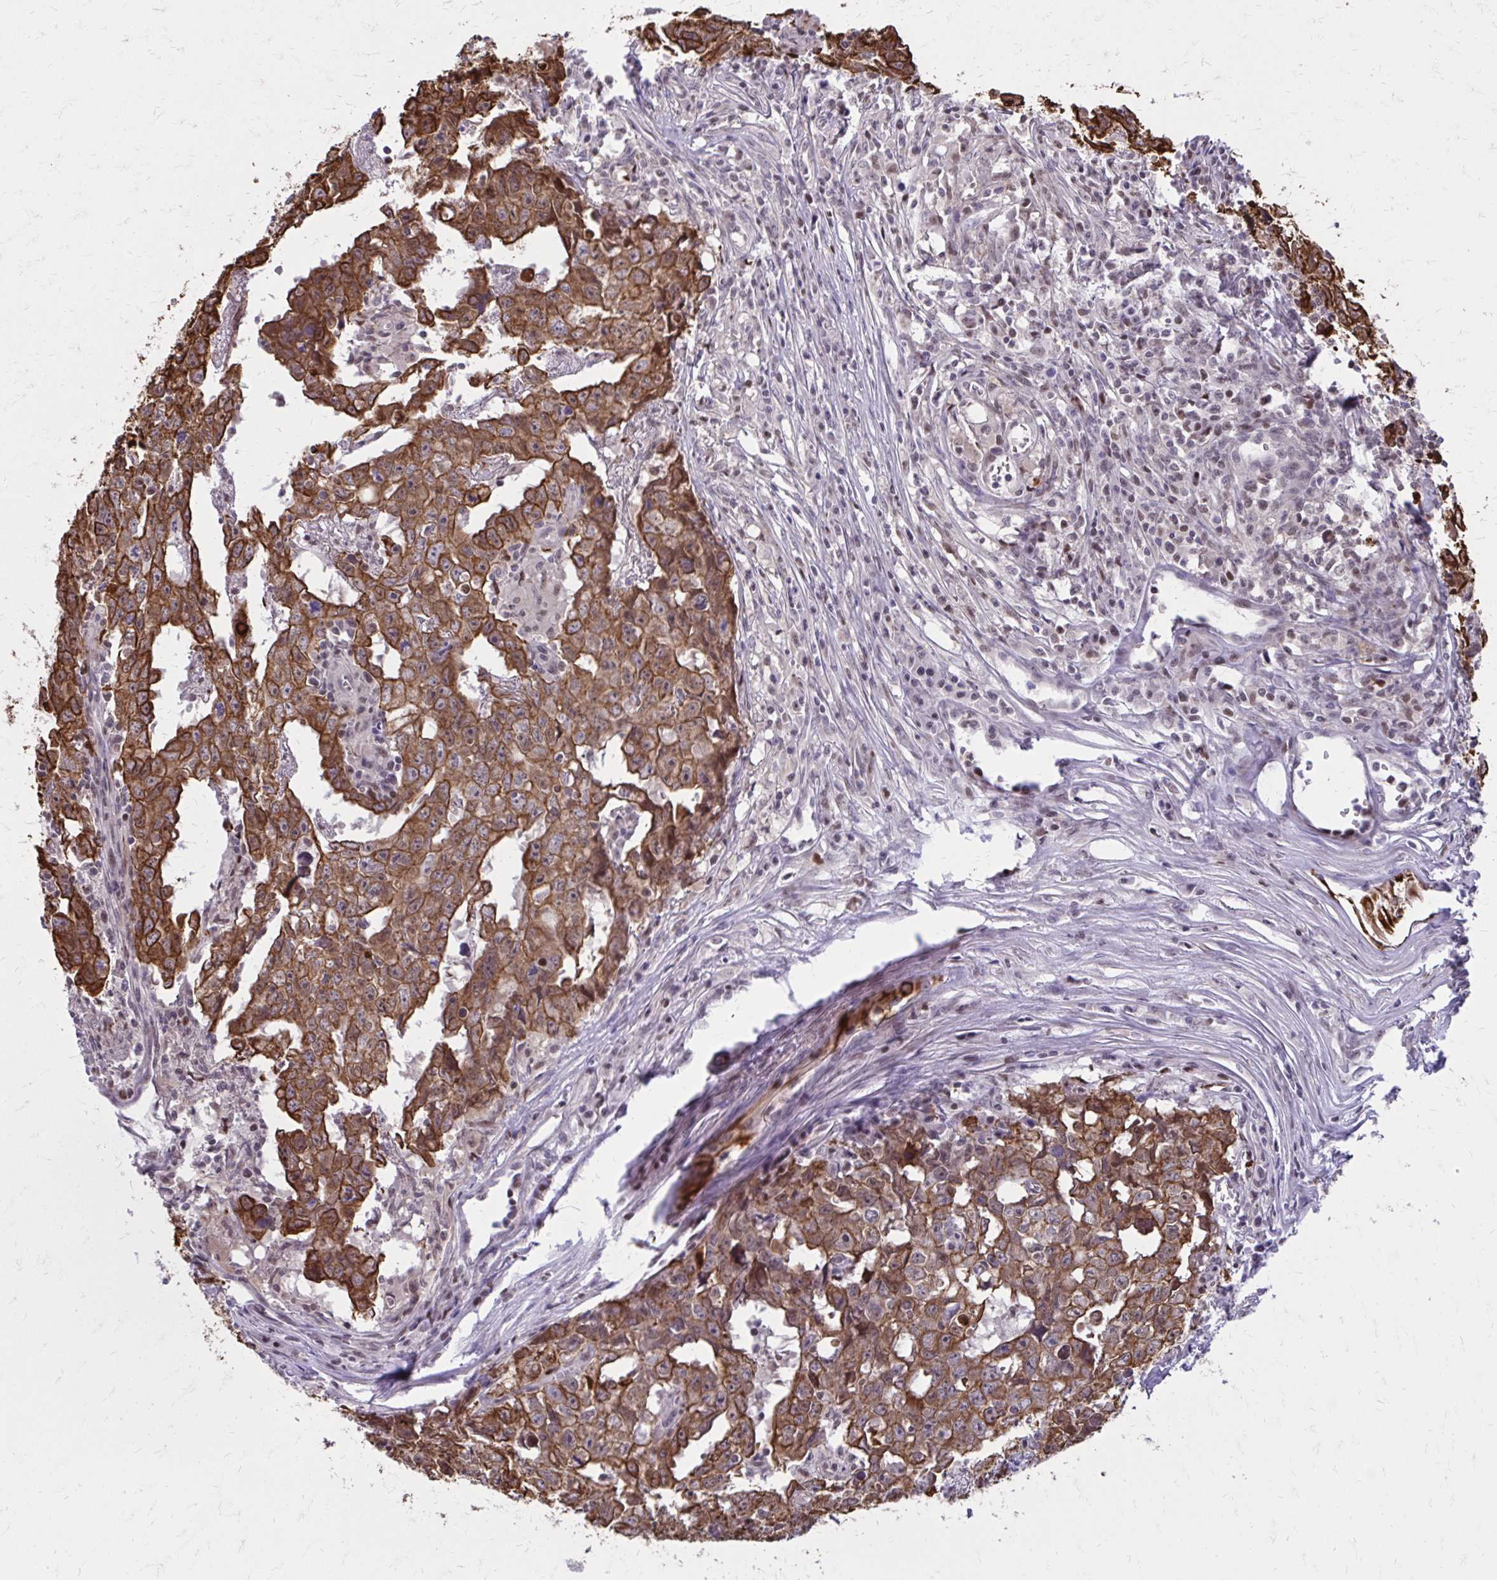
{"staining": {"intensity": "moderate", "quantity": ">75%", "location": "cytoplasmic/membranous,nuclear"}, "tissue": "testis cancer", "cell_type": "Tumor cells", "image_type": "cancer", "snomed": [{"axis": "morphology", "description": "Carcinoma, Embryonal, NOS"}, {"axis": "topography", "description": "Testis"}], "caption": "Testis cancer (embryonal carcinoma) tissue reveals moderate cytoplasmic/membranous and nuclear expression in about >75% of tumor cells", "gene": "ANKRD30B", "patient": {"sex": "male", "age": 22}}